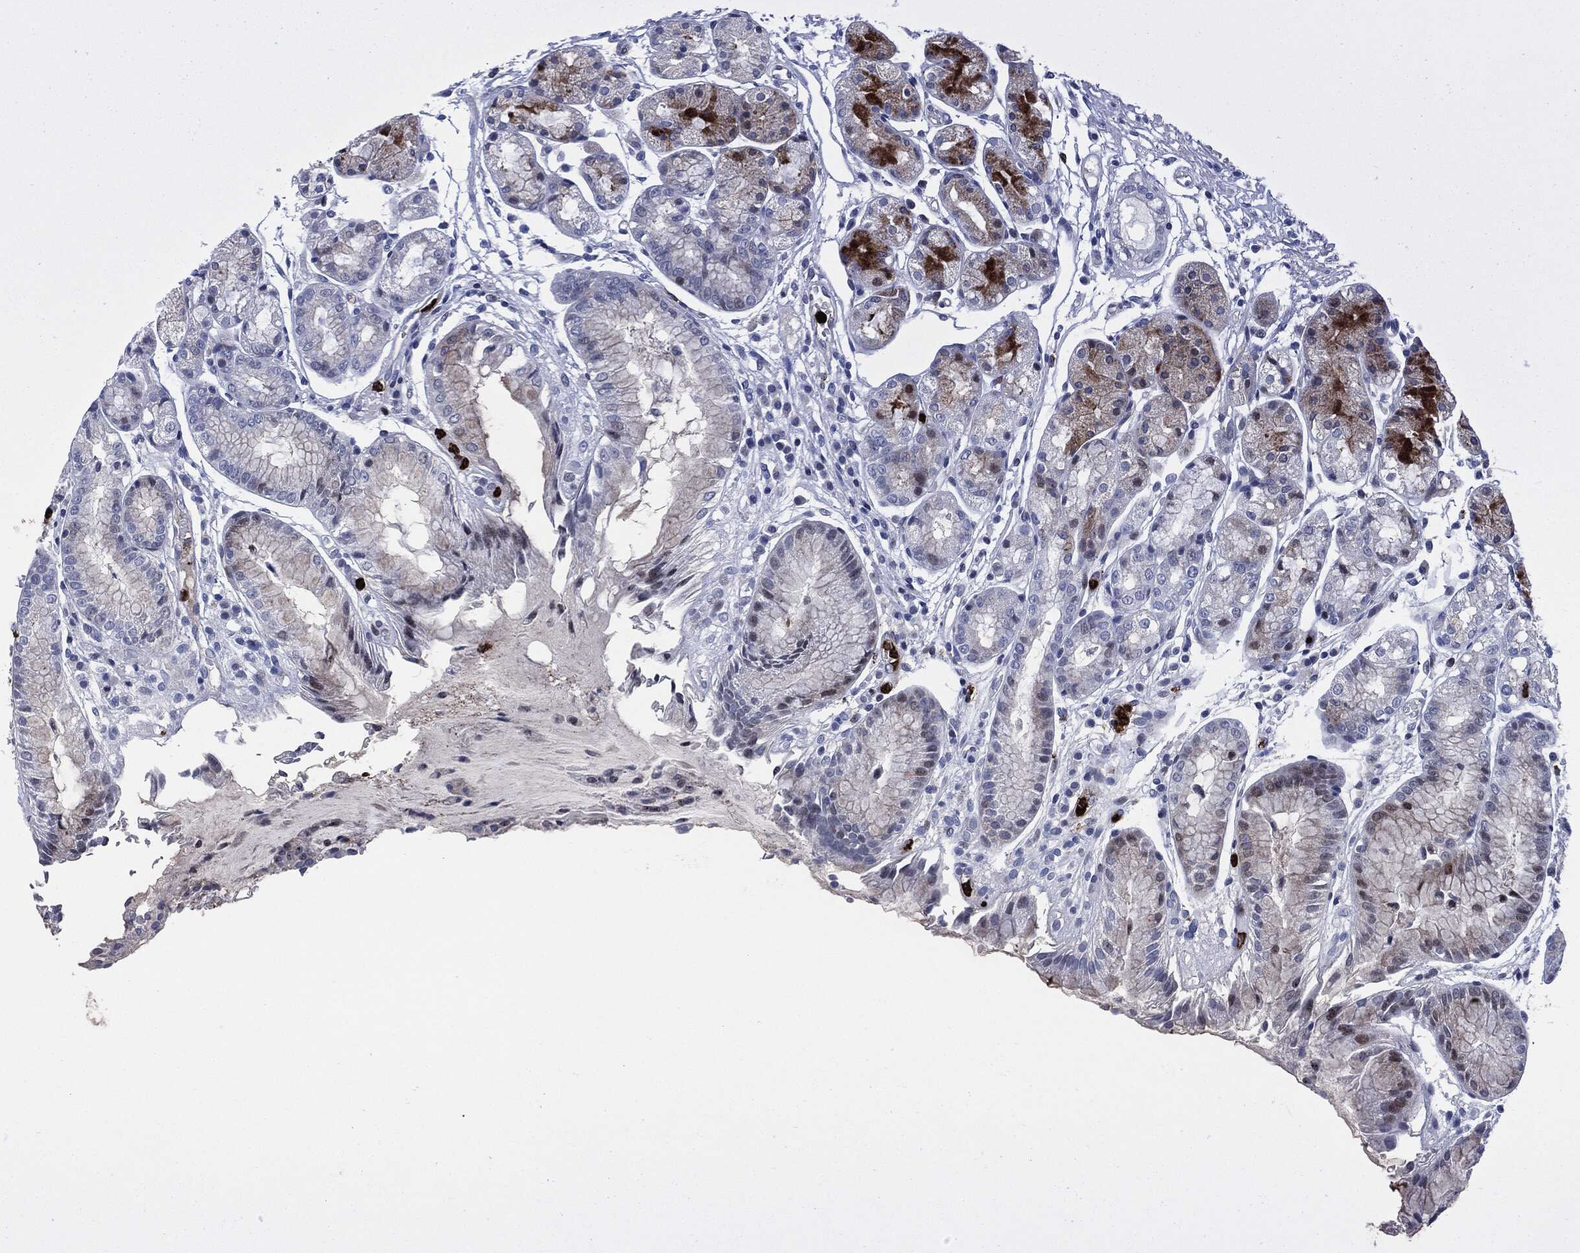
{"staining": {"intensity": "moderate", "quantity": "<25%", "location": "cytoplasmic/membranous,nuclear"}, "tissue": "stomach", "cell_type": "Glandular cells", "image_type": "normal", "snomed": [{"axis": "morphology", "description": "Normal tissue, NOS"}, {"axis": "topography", "description": "Stomach, upper"}], "caption": "Stomach was stained to show a protein in brown. There is low levels of moderate cytoplasmic/membranous,nuclear positivity in about <25% of glandular cells.", "gene": "MPO", "patient": {"sex": "male", "age": 72}}